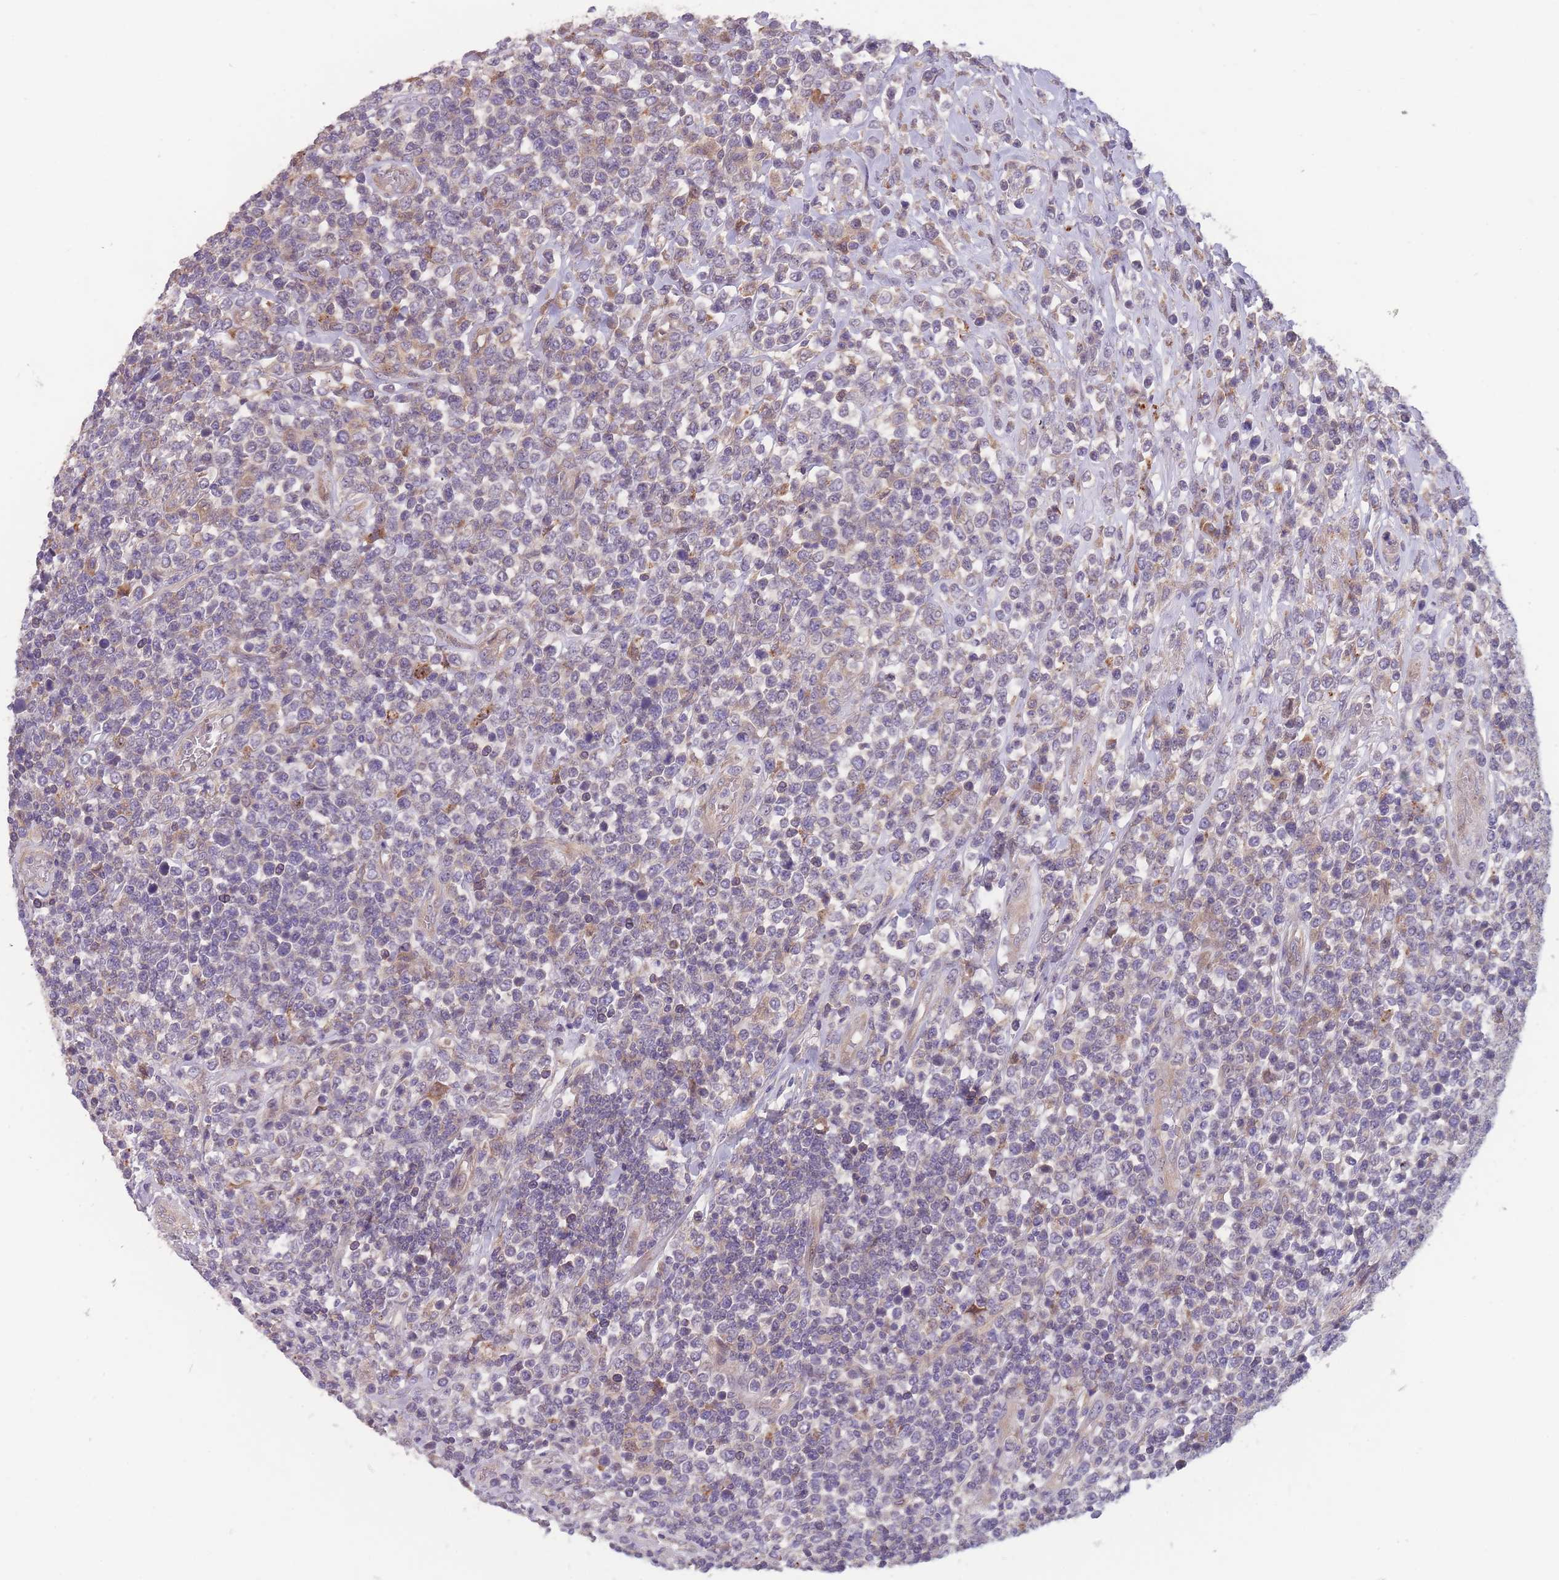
{"staining": {"intensity": "negative", "quantity": "none", "location": "none"}, "tissue": "lymphoma", "cell_type": "Tumor cells", "image_type": "cancer", "snomed": [{"axis": "morphology", "description": "Malignant lymphoma, non-Hodgkin's type, High grade"}, {"axis": "topography", "description": "Soft tissue"}], "caption": "Immunohistochemistry of human lymphoma shows no positivity in tumor cells.", "gene": "ITPKC", "patient": {"sex": "female", "age": 56}}